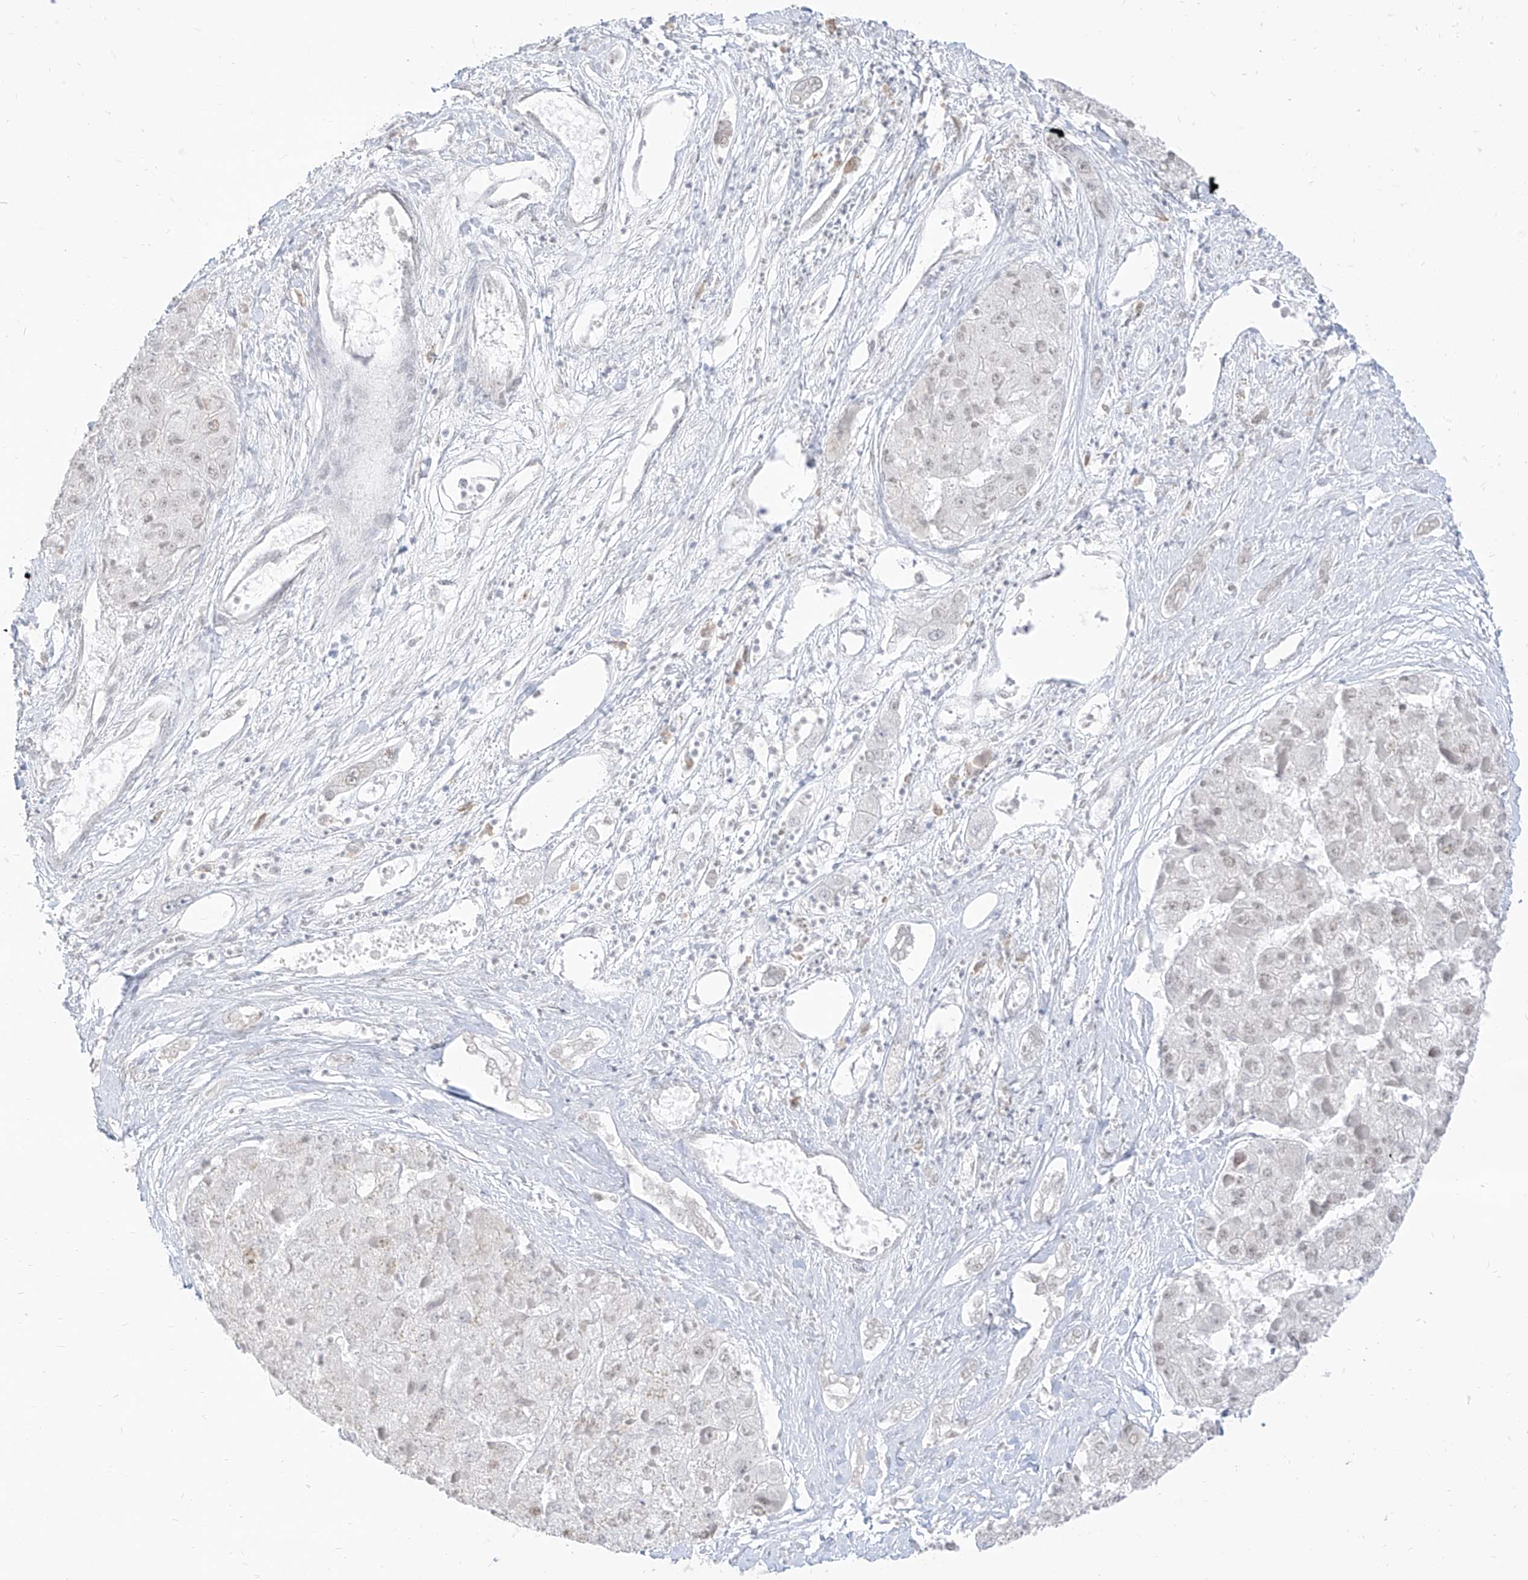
{"staining": {"intensity": "negative", "quantity": "none", "location": "none"}, "tissue": "liver cancer", "cell_type": "Tumor cells", "image_type": "cancer", "snomed": [{"axis": "morphology", "description": "Carcinoma, Hepatocellular, NOS"}, {"axis": "topography", "description": "Liver"}], "caption": "The image reveals no significant expression in tumor cells of liver cancer. Nuclei are stained in blue.", "gene": "SUPT5H", "patient": {"sex": "female", "age": 73}}